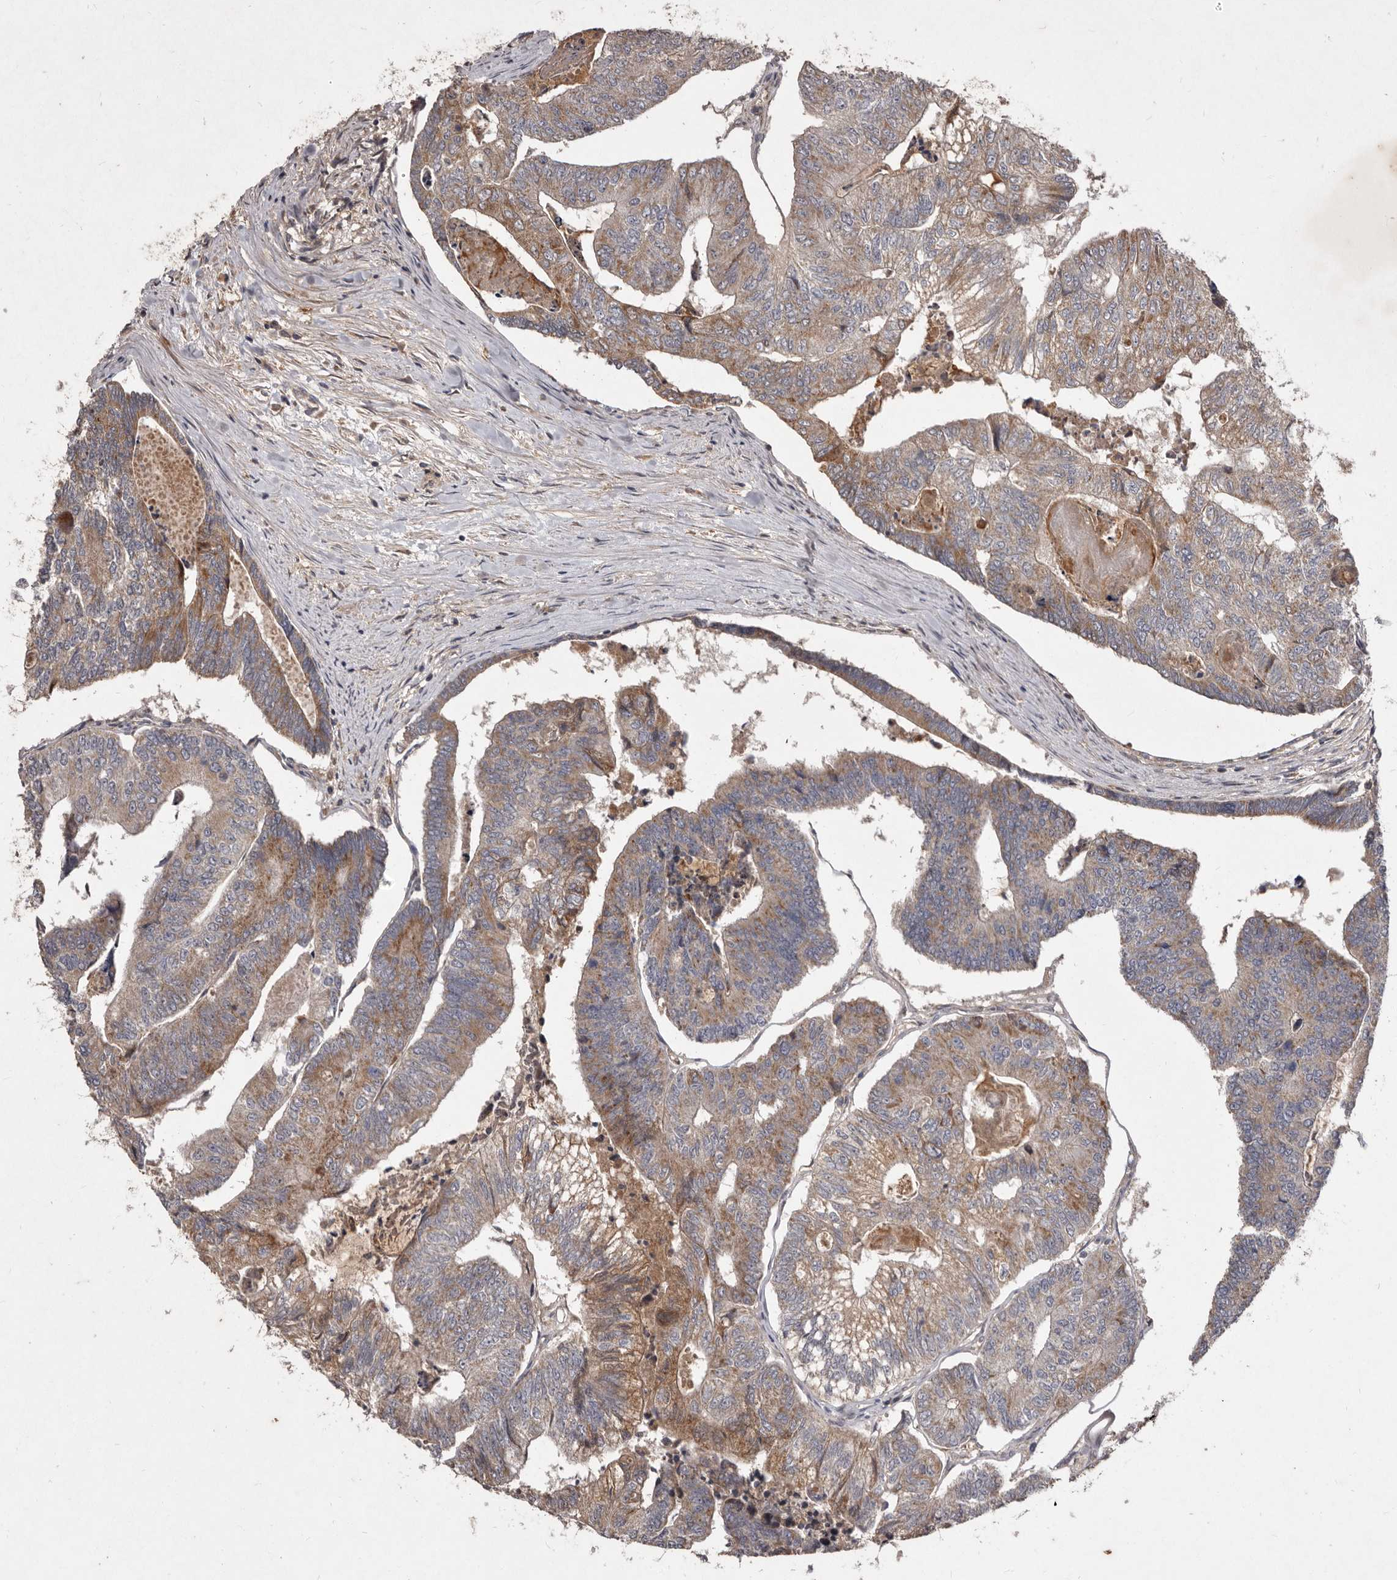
{"staining": {"intensity": "moderate", "quantity": ">75%", "location": "cytoplasmic/membranous"}, "tissue": "colorectal cancer", "cell_type": "Tumor cells", "image_type": "cancer", "snomed": [{"axis": "morphology", "description": "Adenocarcinoma, NOS"}, {"axis": "topography", "description": "Colon"}], "caption": "A micrograph of human colorectal cancer (adenocarcinoma) stained for a protein displays moderate cytoplasmic/membranous brown staining in tumor cells.", "gene": "FLAD1", "patient": {"sex": "female", "age": 67}}